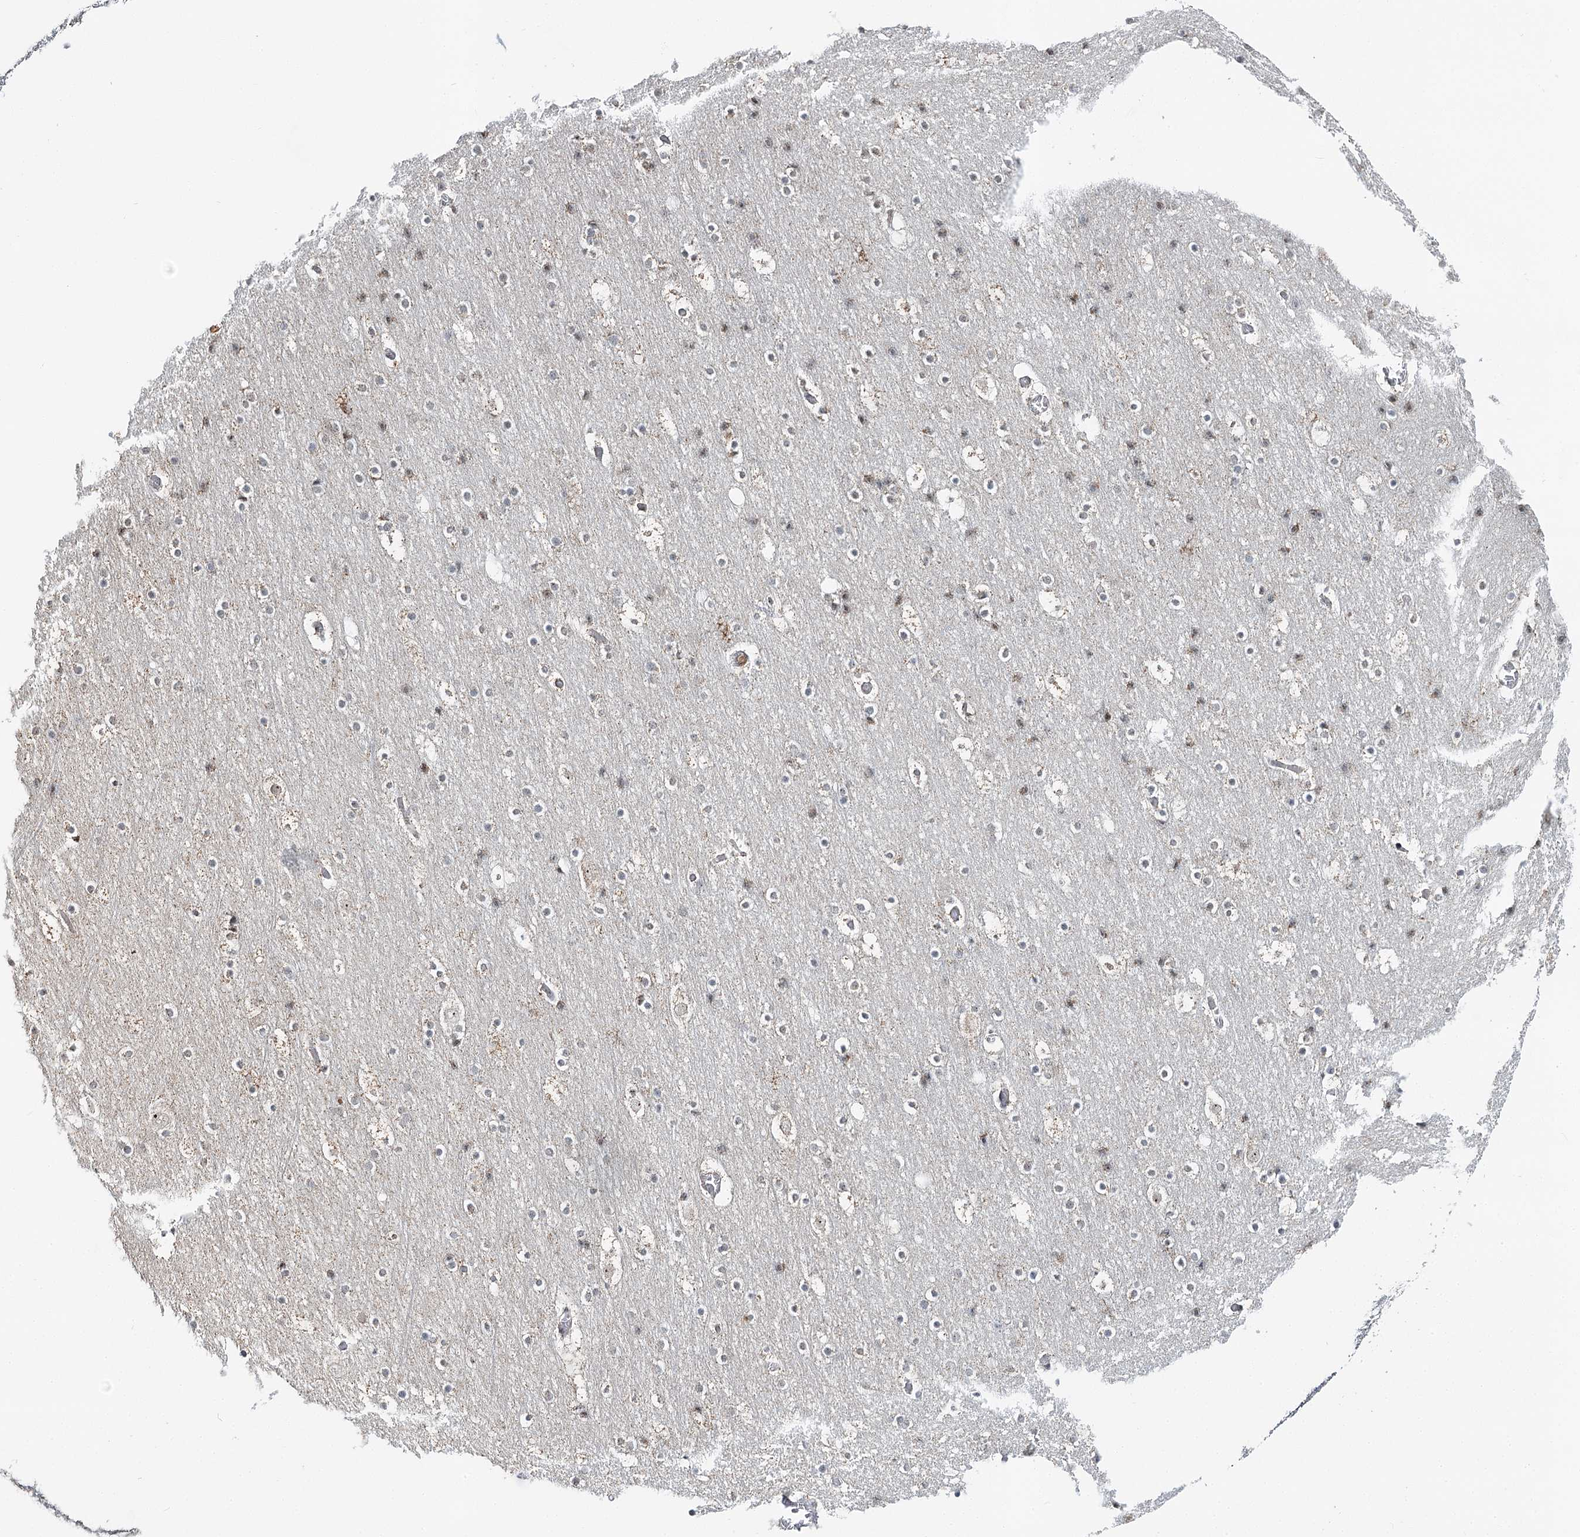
{"staining": {"intensity": "negative", "quantity": "none", "location": "none"}, "tissue": "cerebral cortex", "cell_type": "Endothelial cells", "image_type": "normal", "snomed": [{"axis": "morphology", "description": "Normal tissue, NOS"}, {"axis": "topography", "description": "Cerebral cortex"}], "caption": "This is an IHC photomicrograph of normal cerebral cortex. There is no staining in endothelial cells.", "gene": "ATAD1", "patient": {"sex": "male", "age": 57}}